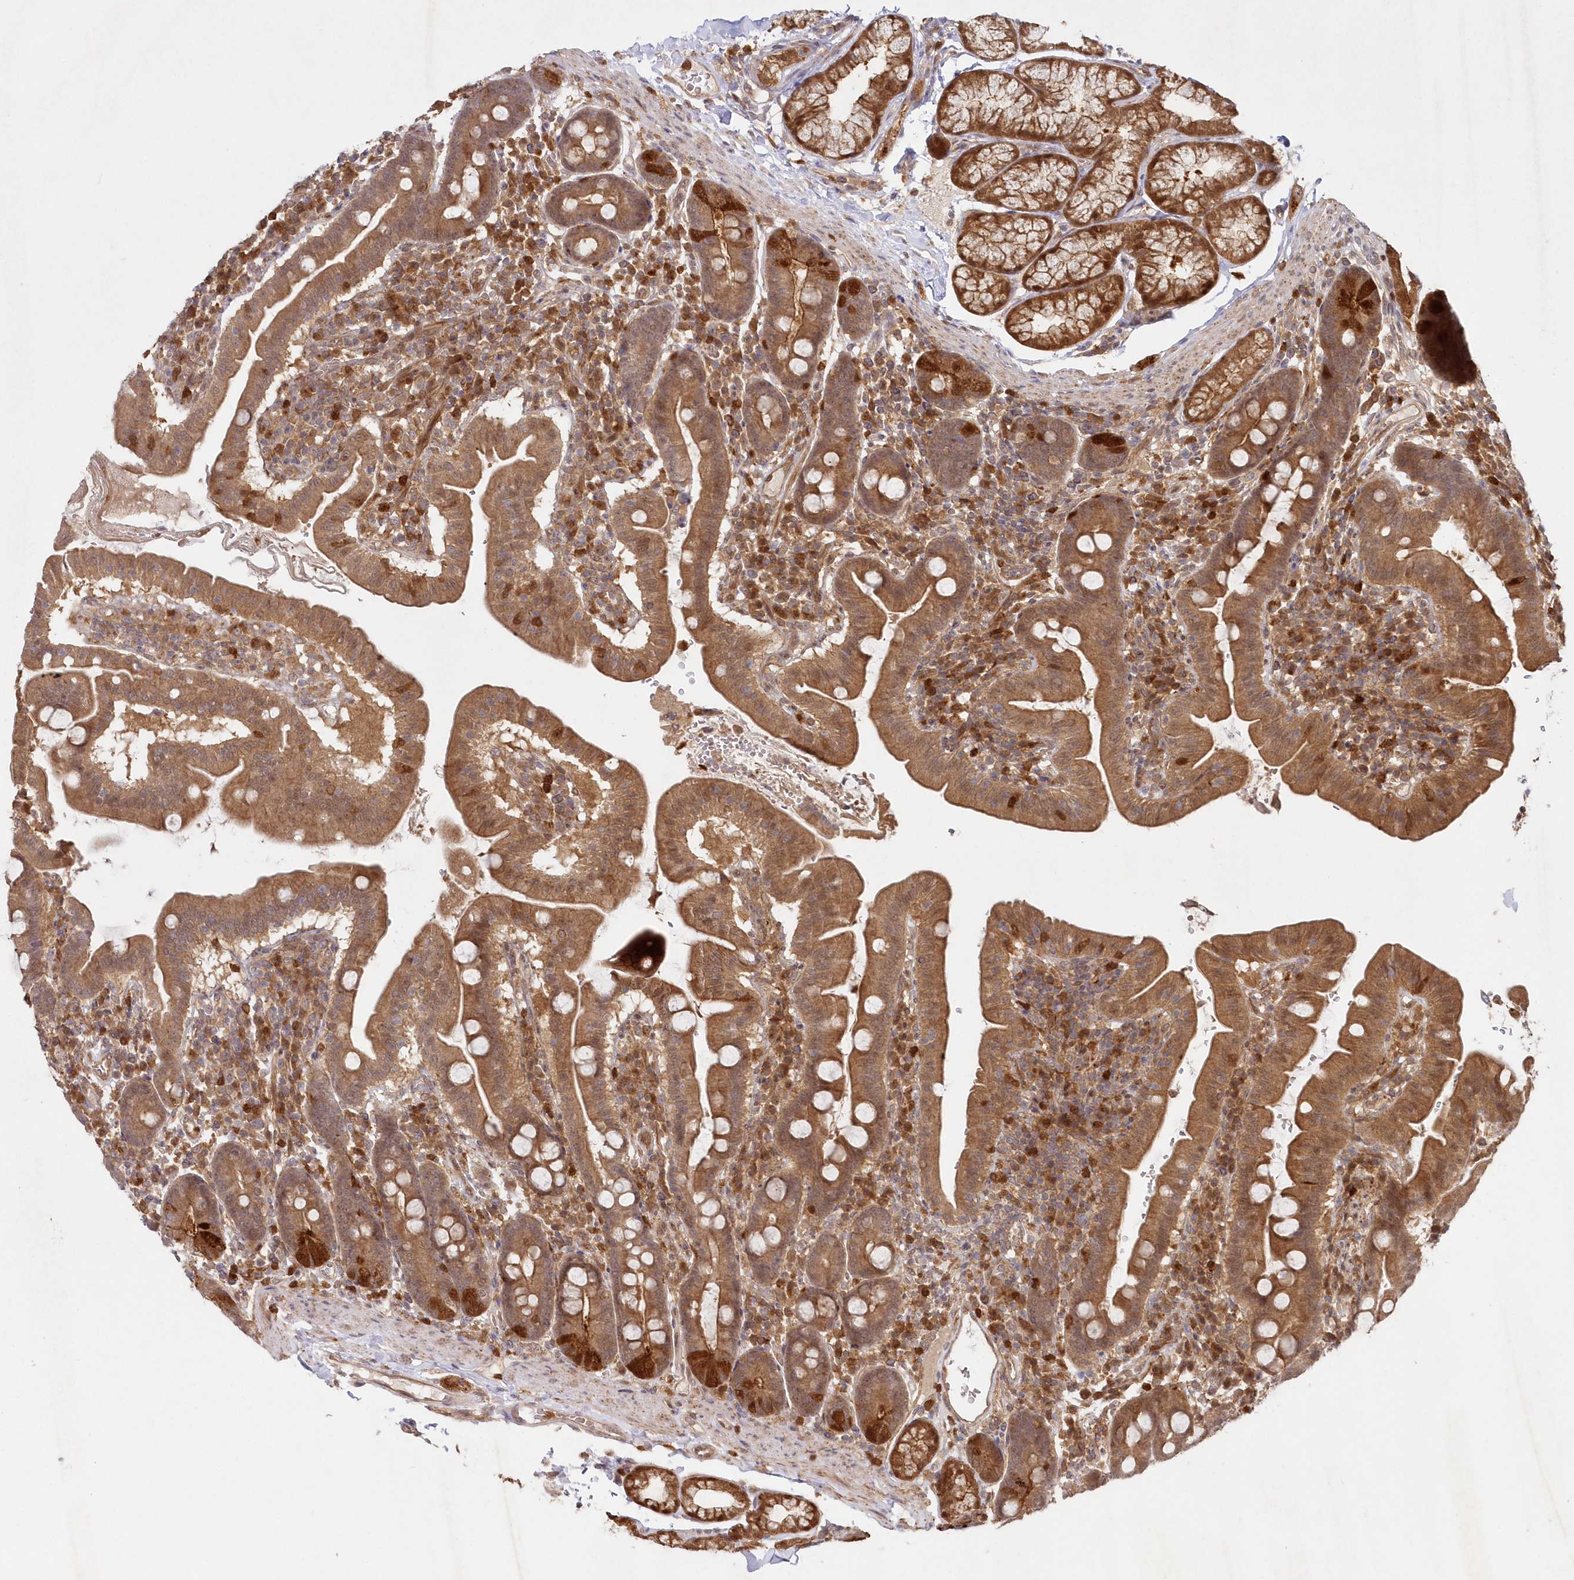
{"staining": {"intensity": "moderate", "quantity": ">75%", "location": "cytoplasmic/membranous"}, "tissue": "duodenum", "cell_type": "Glandular cells", "image_type": "normal", "snomed": [{"axis": "morphology", "description": "Normal tissue, NOS"}, {"axis": "morphology", "description": "Adenocarcinoma, NOS"}, {"axis": "topography", "description": "Pancreas"}, {"axis": "topography", "description": "Duodenum"}], "caption": "Moderate cytoplasmic/membranous protein staining is seen in approximately >75% of glandular cells in duodenum.", "gene": "GBE1", "patient": {"sex": "male", "age": 50}}